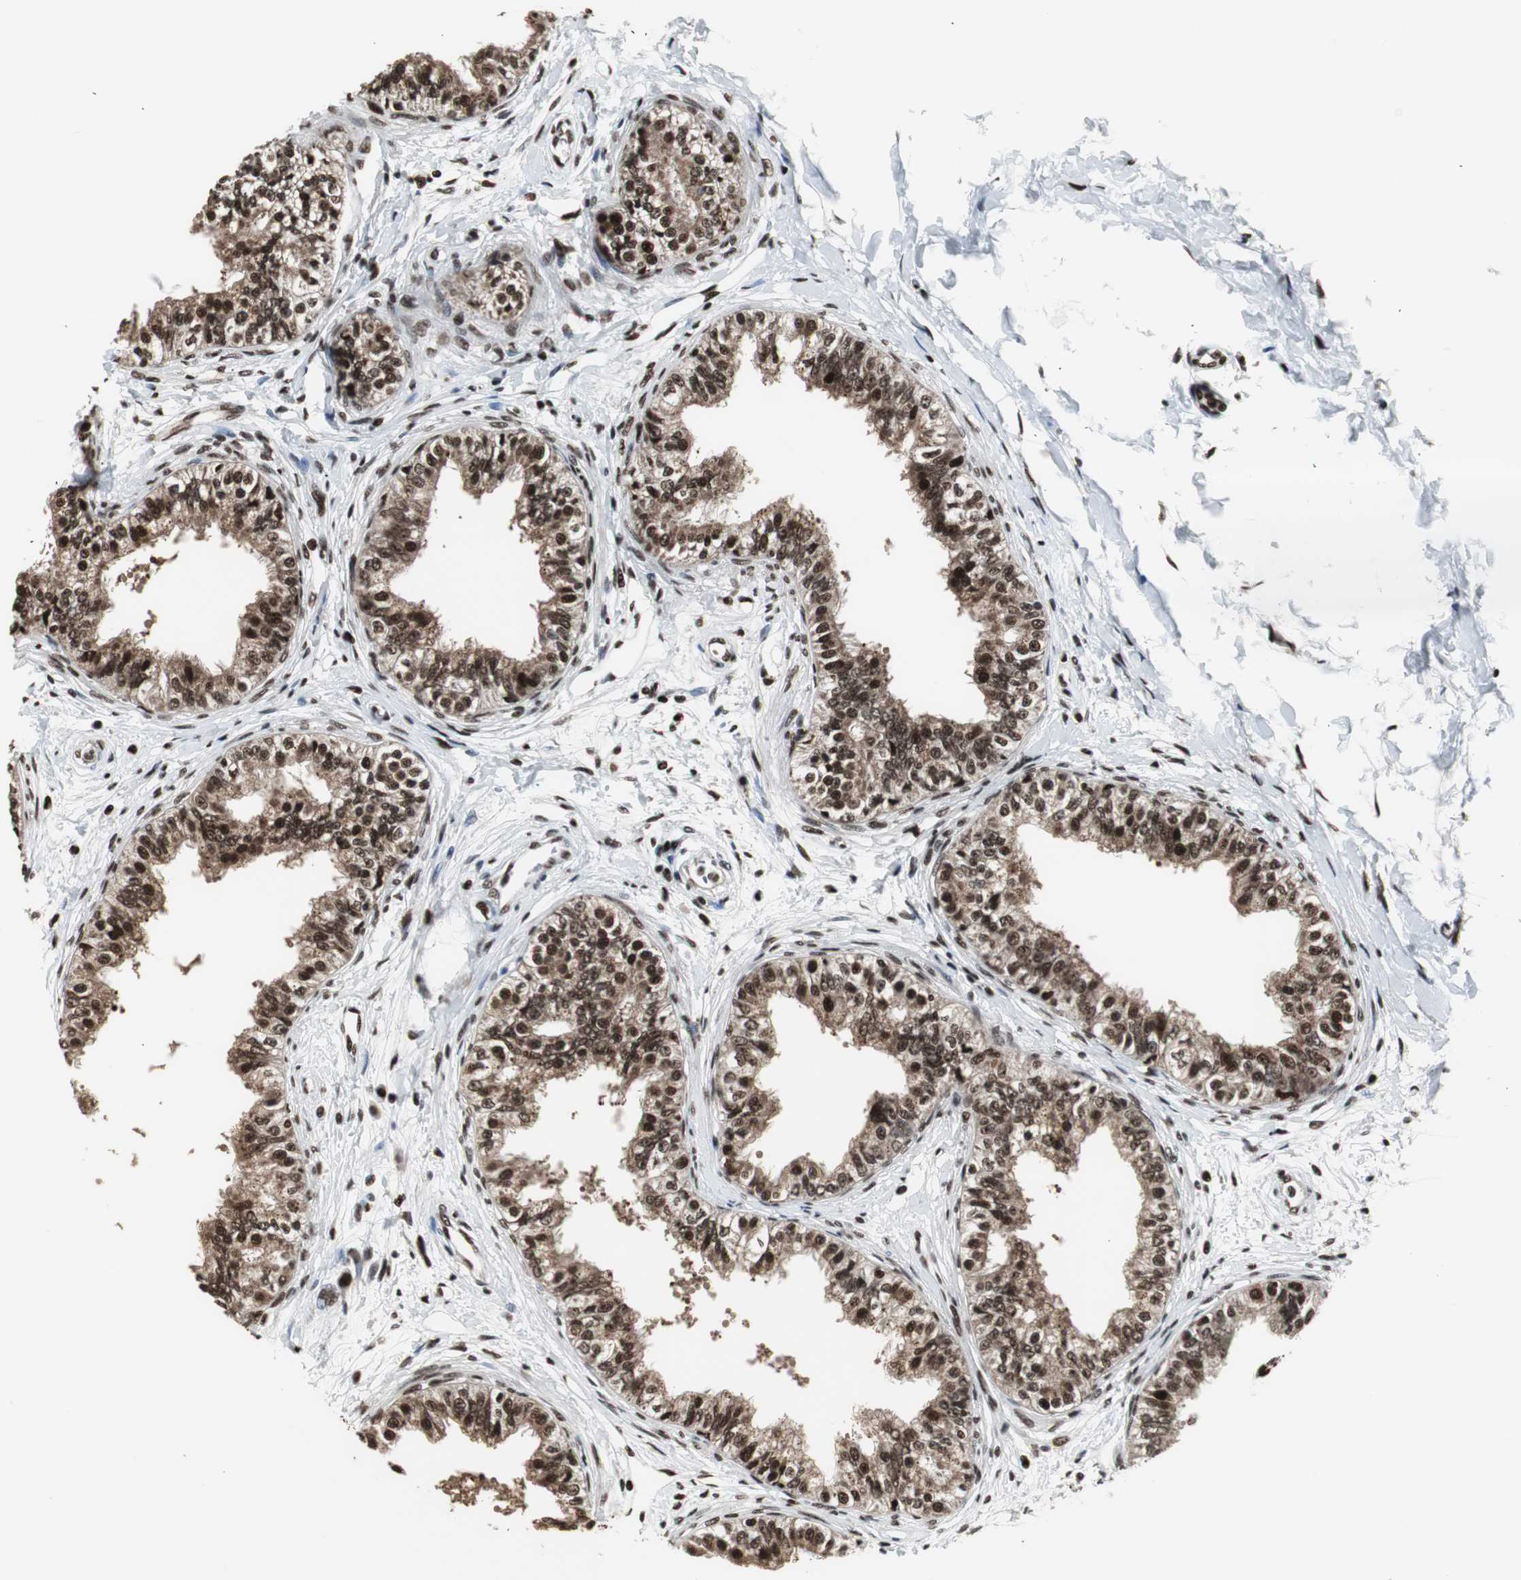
{"staining": {"intensity": "strong", "quantity": ">75%", "location": "cytoplasmic/membranous,nuclear"}, "tissue": "epididymis", "cell_type": "Glandular cells", "image_type": "normal", "snomed": [{"axis": "morphology", "description": "Normal tissue, NOS"}, {"axis": "morphology", "description": "Adenocarcinoma, metastatic, NOS"}, {"axis": "topography", "description": "Testis"}, {"axis": "topography", "description": "Epididymis"}], "caption": "Benign epididymis was stained to show a protein in brown. There is high levels of strong cytoplasmic/membranous,nuclear expression in about >75% of glandular cells. (DAB = brown stain, brightfield microscopy at high magnification).", "gene": "PARN", "patient": {"sex": "male", "age": 26}}